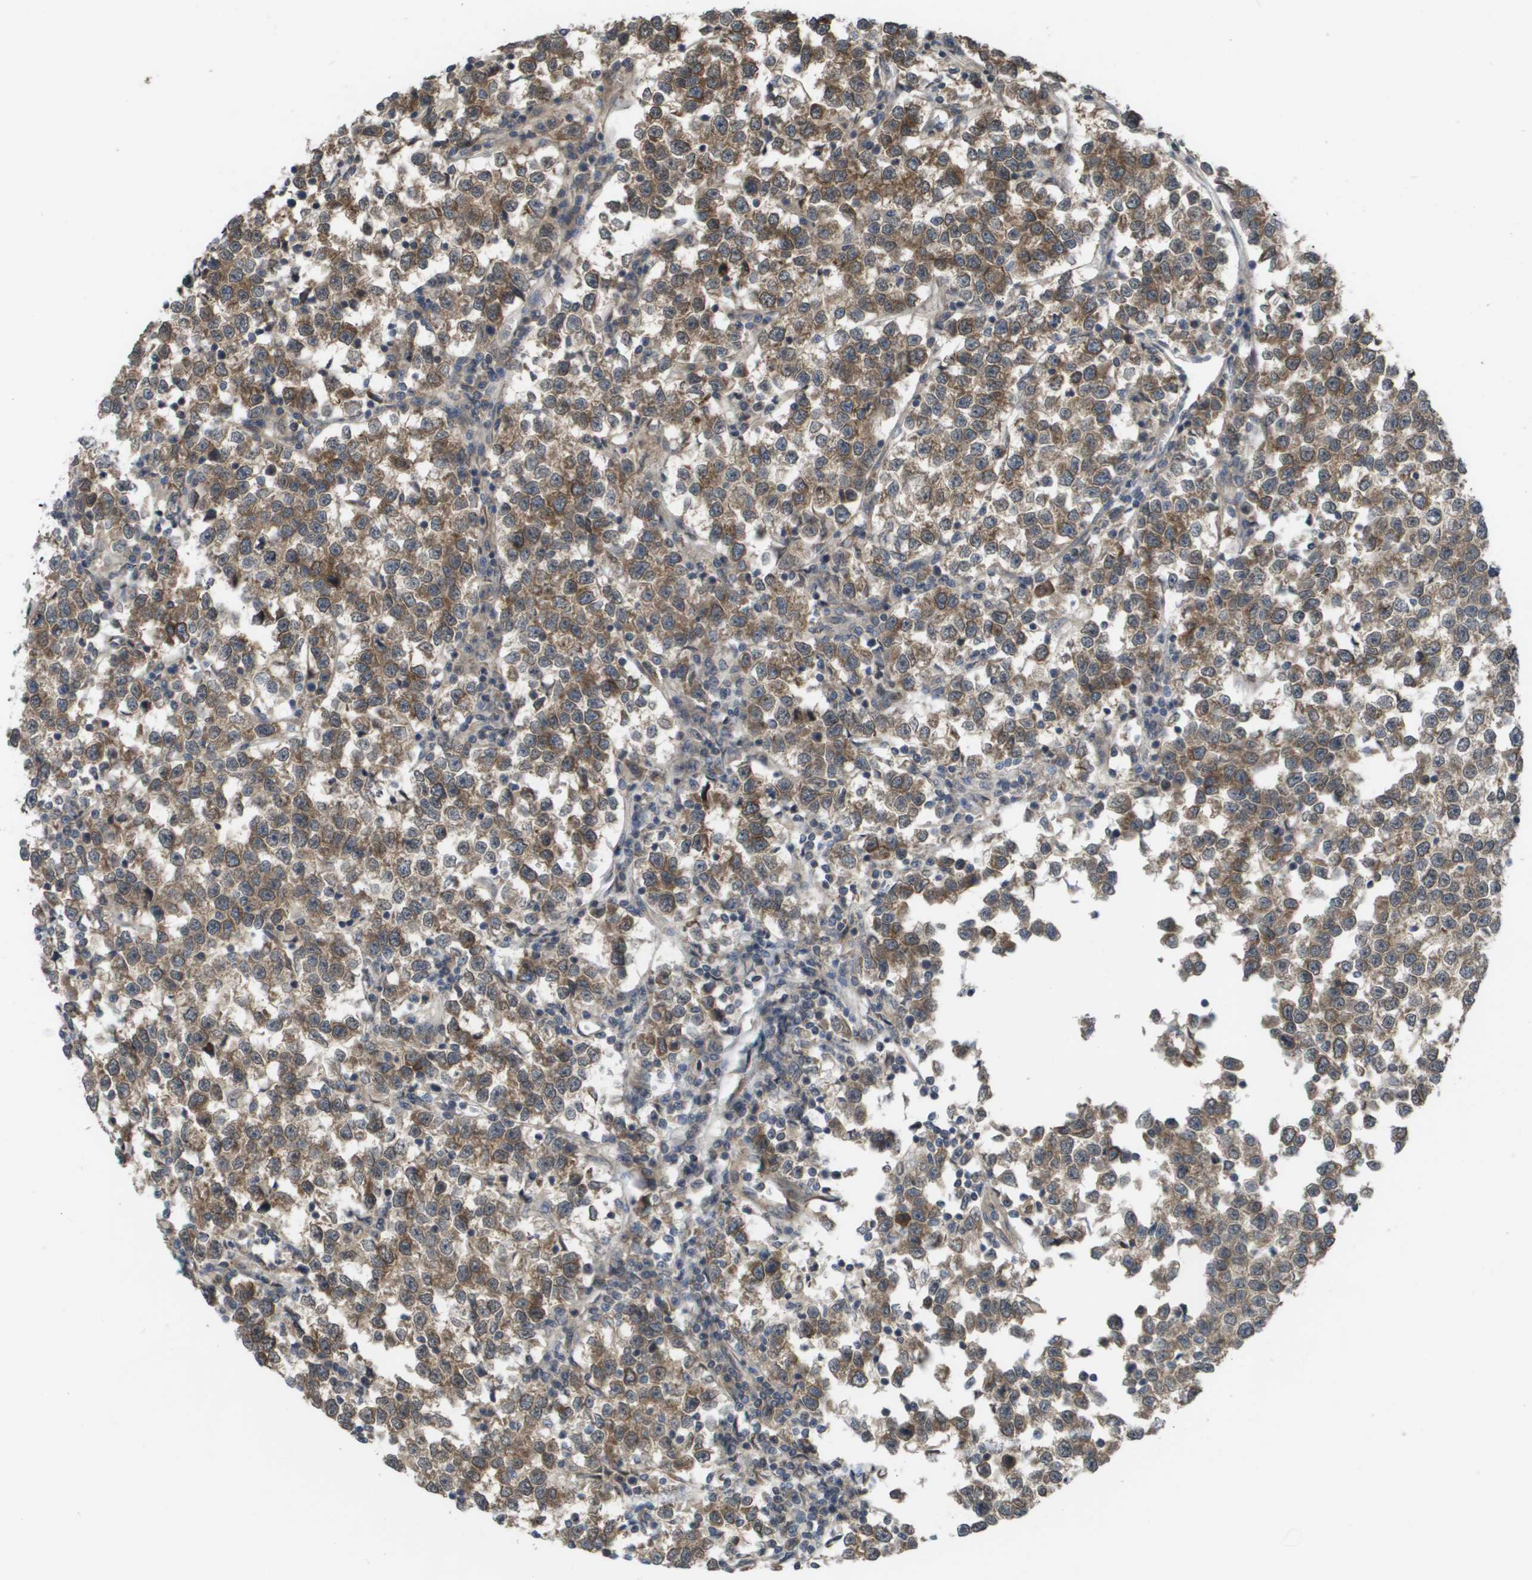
{"staining": {"intensity": "moderate", "quantity": ">75%", "location": "cytoplasmic/membranous"}, "tissue": "testis cancer", "cell_type": "Tumor cells", "image_type": "cancer", "snomed": [{"axis": "morphology", "description": "Normal tissue, NOS"}, {"axis": "morphology", "description": "Seminoma, NOS"}, {"axis": "topography", "description": "Testis"}], "caption": "A medium amount of moderate cytoplasmic/membranous positivity is present in approximately >75% of tumor cells in testis seminoma tissue.", "gene": "CTPS2", "patient": {"sex": "male", "age": 43}}